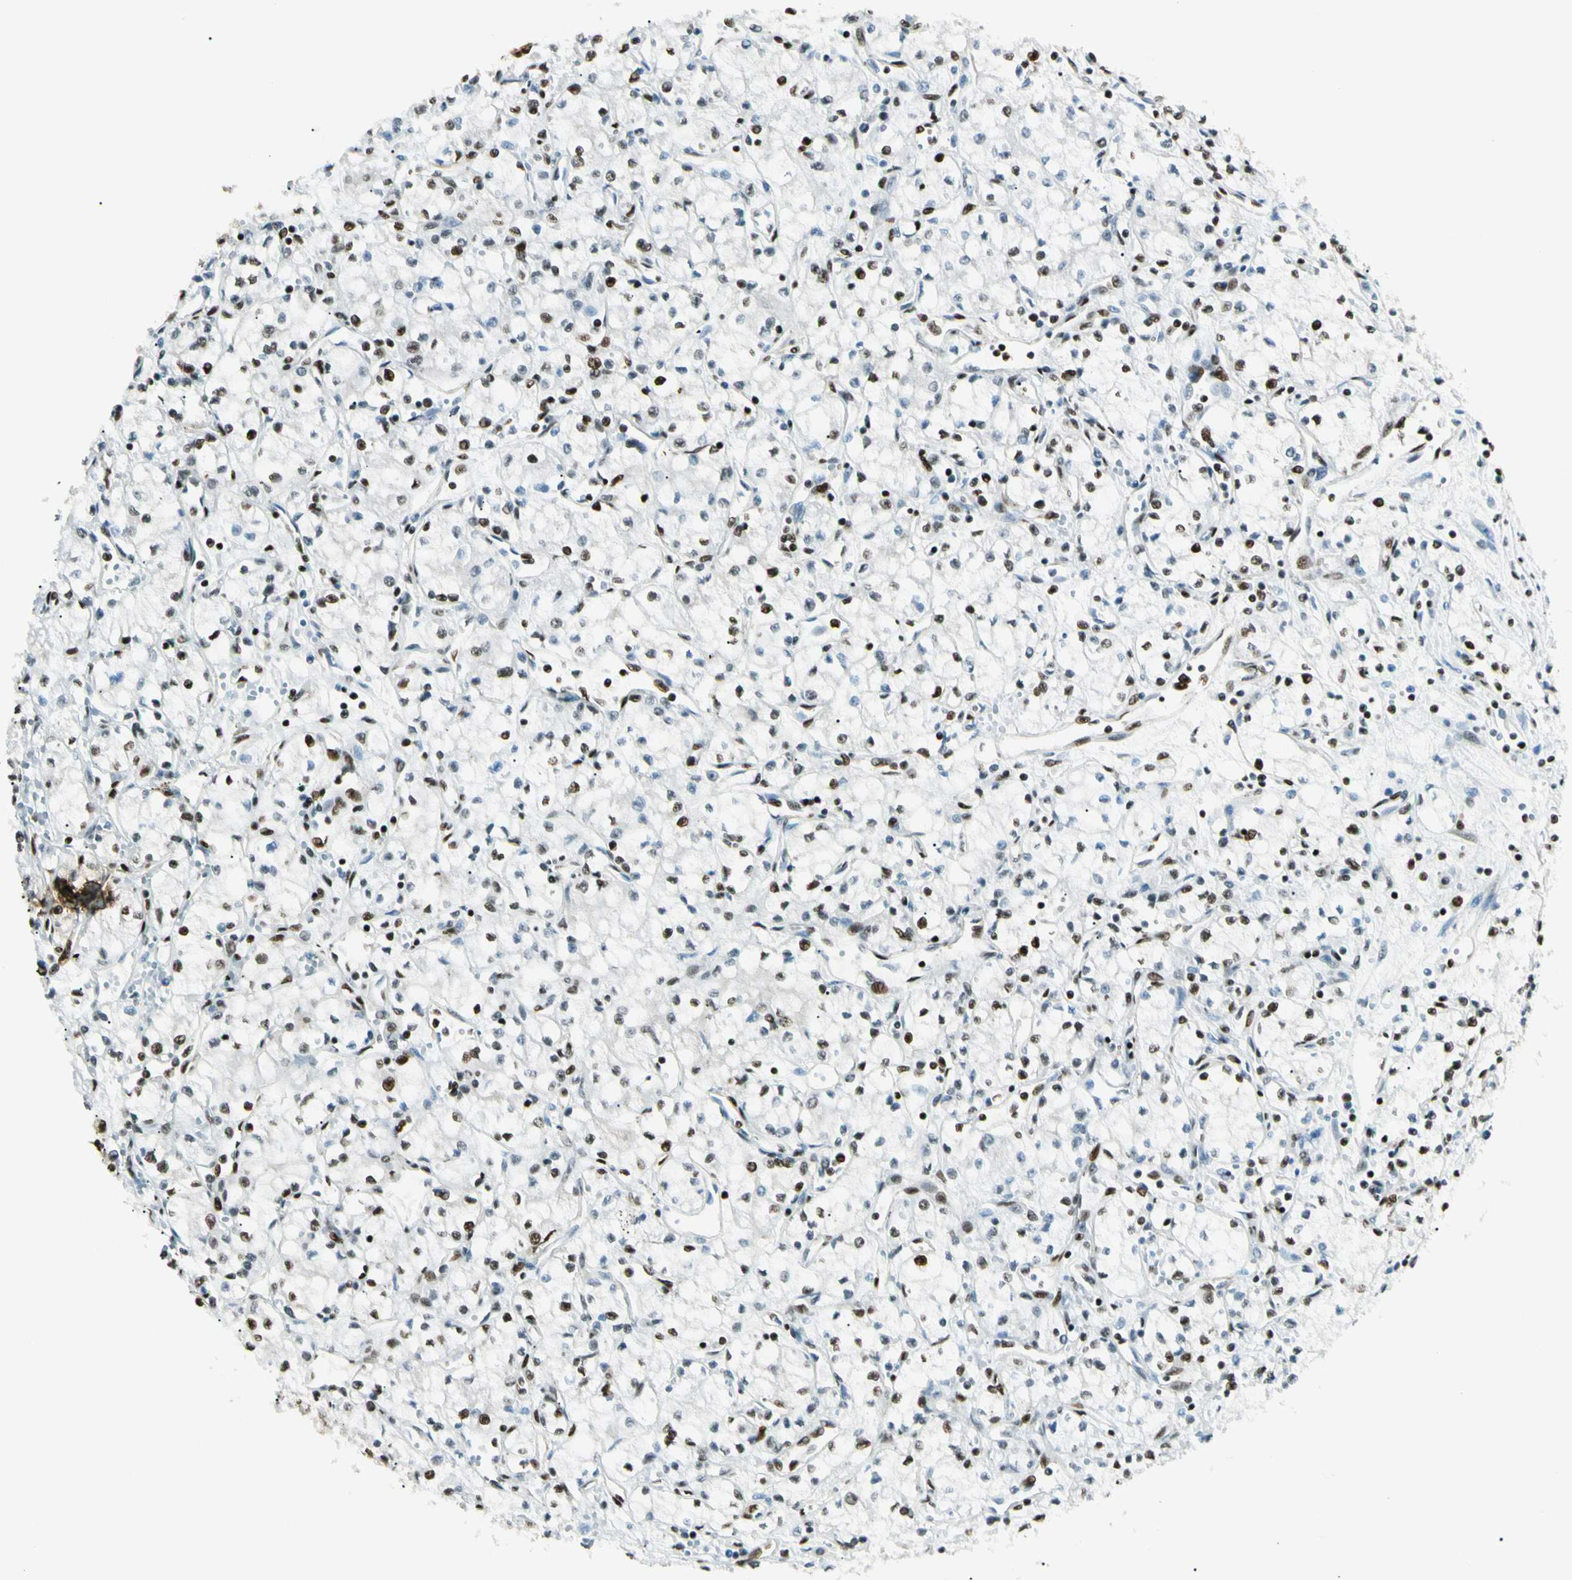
{"staining": {"intensity": "strong", "quantity": "25%-75%", "location": "nuclear"}, "tissue": "renal cancer", "cell_type": "Tumor cells", "image_type": "cancer", "snomed": [{"axis": "morphology", "description": "Normal tissue, NOS"}, {"axis": "morphology", "description": "Adenocarcinoma, NOS"}, {"axis": "topography", "description": "Kidney"}], "caption": "IHC (DAB) staining of renal cancer displays strong nuclear protein expression in approximately 25%-75% of tumor cells.", "gene": "FUS", "patient": {"sex": "male", "age": 59}}